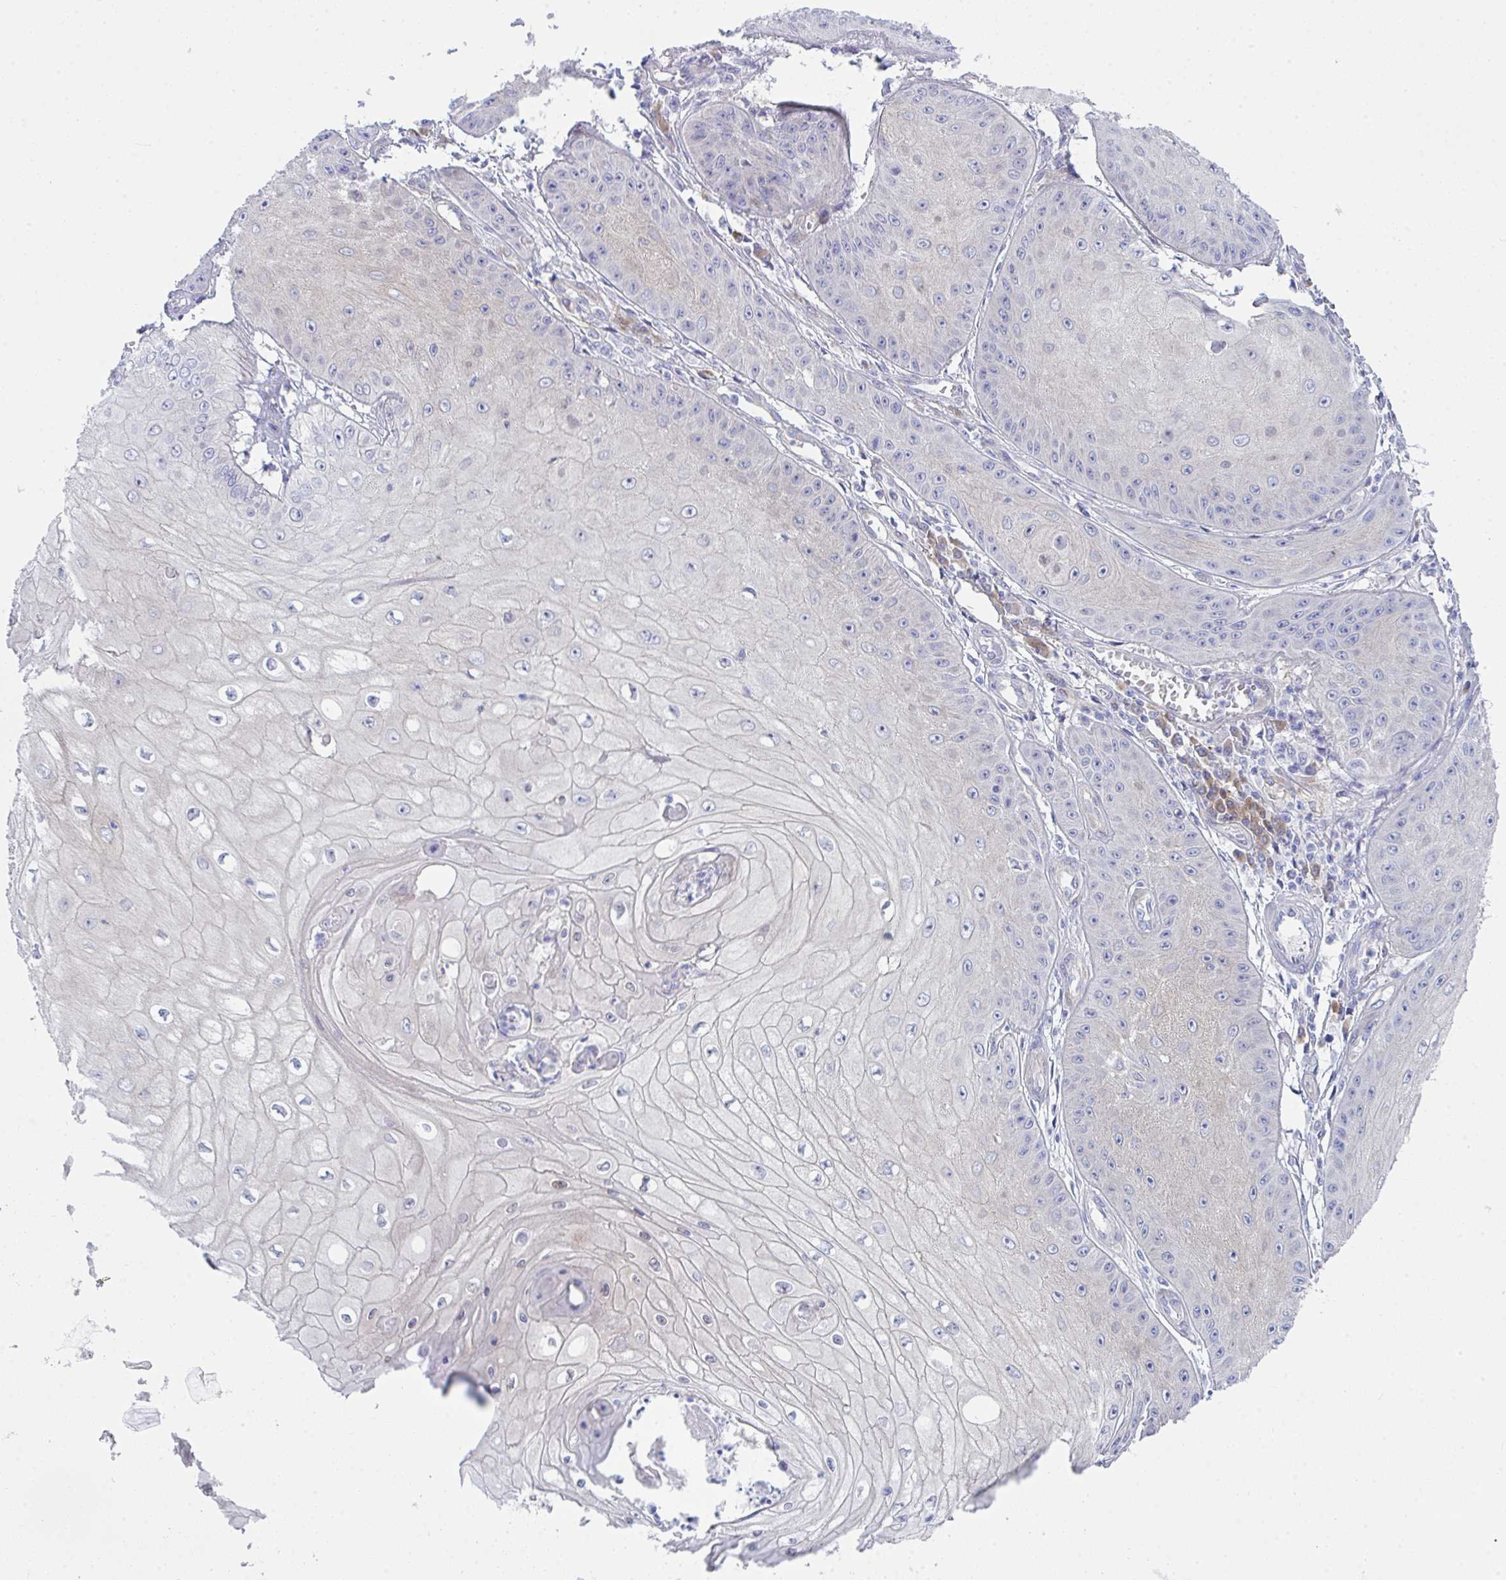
{"staining": {"intensity": "negative", "quantity": "none", "location": "none"}, "tissue": "skin cancer", "cell_type": "Tumor cells", "image_type": "cancer", "snomed": [{"axis": "morphology", "description": "Squamous cell carcinoma, NOS"}, {"axis": "topography", "description": "Skin"}], "caption": "This is an IHC photomicrograph of human skin cancer. There is no positivity in tumor cells.", "gene": "GAB1", "patient": {"sex": "male", "age": 70}}